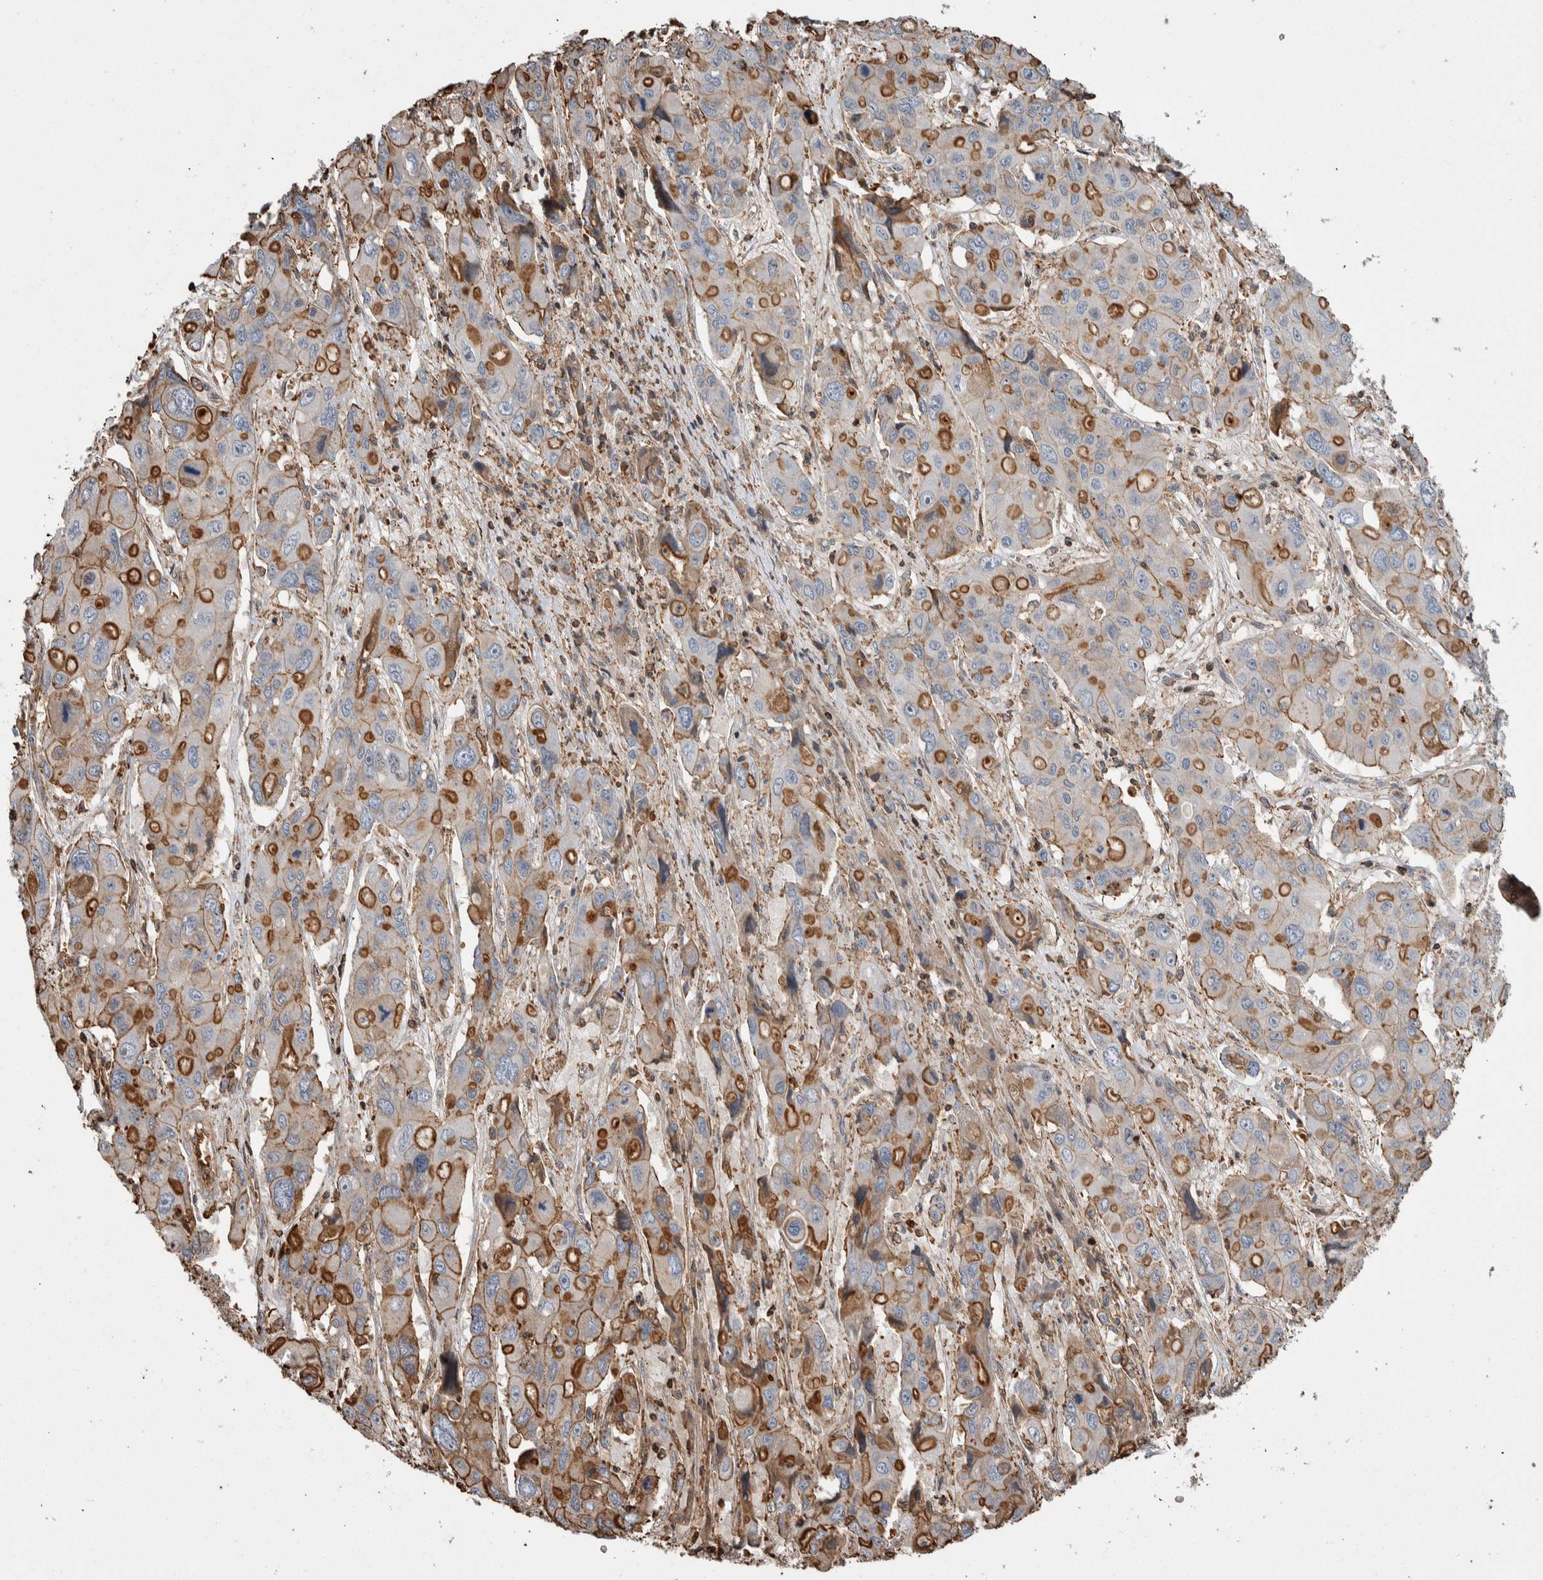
{"staining": {"intensity": "moderate", "quantity": "25%-75%", "location": "cytoplasmic/membranous"}, "tissue": "liver cancer", "cell_type": "Tumor cells", "image_type": "cancer", "snomed": [{"axis": "morphology", "description": "Cholangiocarcinoma"}, {"axis": "topography", "description": "Liver"}], "caption": "Immunohistochemical staining of liver cholangiocarcinoma demonstrates moderate cytoplasmic/membranous protein expression in approximately 25%-75% of tumor cells.", "gene": "ENPP2", "patient": {"sex": "male", "age": 67}}